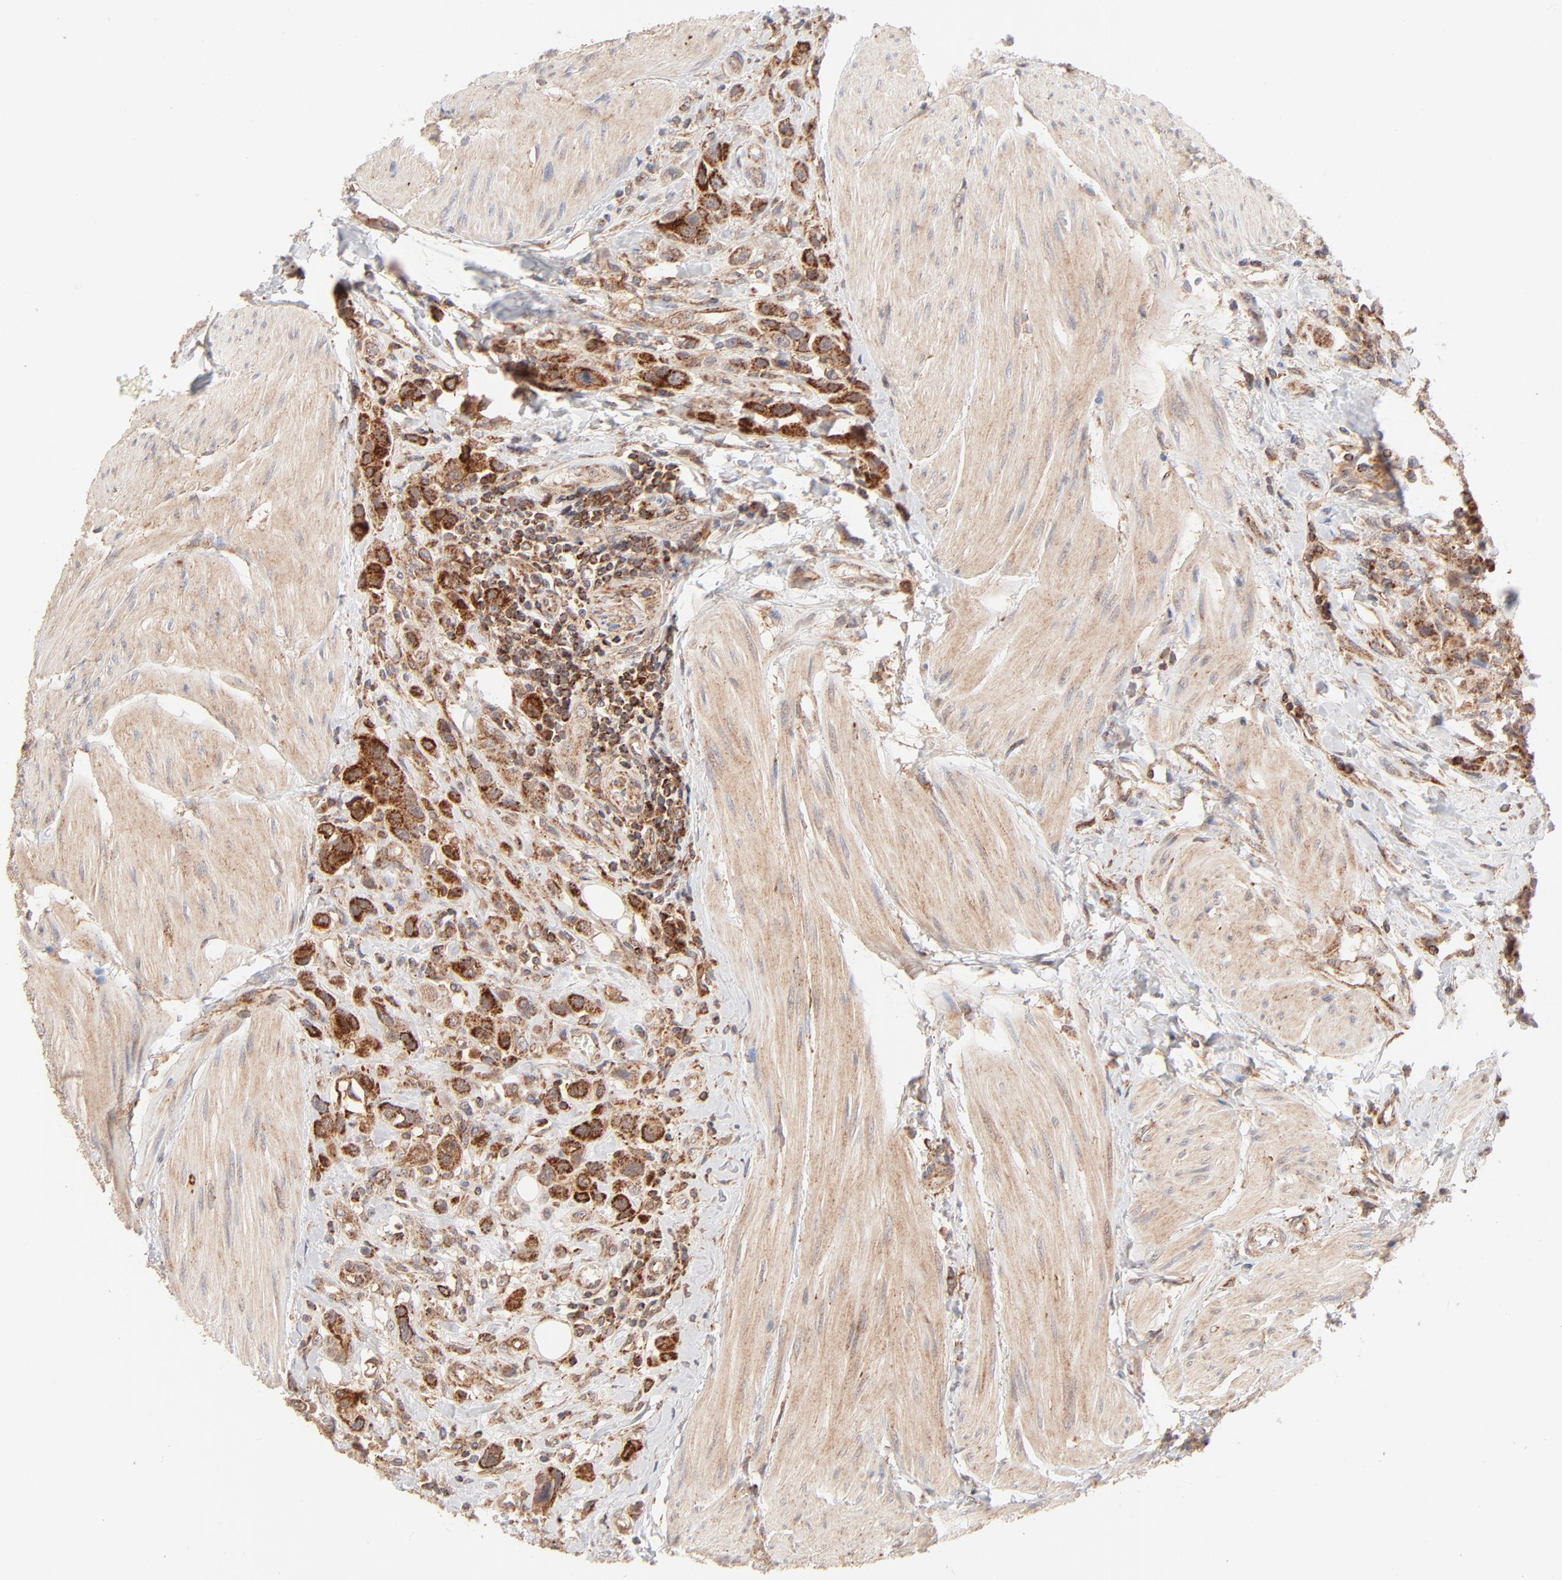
{"staining": {"intensity": "strong", "quantity": ">75%", "location": "cytoplasmic/membranous"}, "tissue": "urothelial cancer", "cell_type": "Tumor cells", "image_type": "cancer", "snomed": [{"axis": "morphology", "description": "Urothelial carcinoma, High grade"}, {"axis": "topography", "description": "Urinary bladder"}], "caption": "Tumor cells display high levels of strong cytoplasmic/membranous expression in approximately >75% of cells in urothelial cancer. (Brightfield microscopy of DAB IHC at high magnification).", "gene": "CSPG4", "patient": {"sex": "male", "age": 50}}